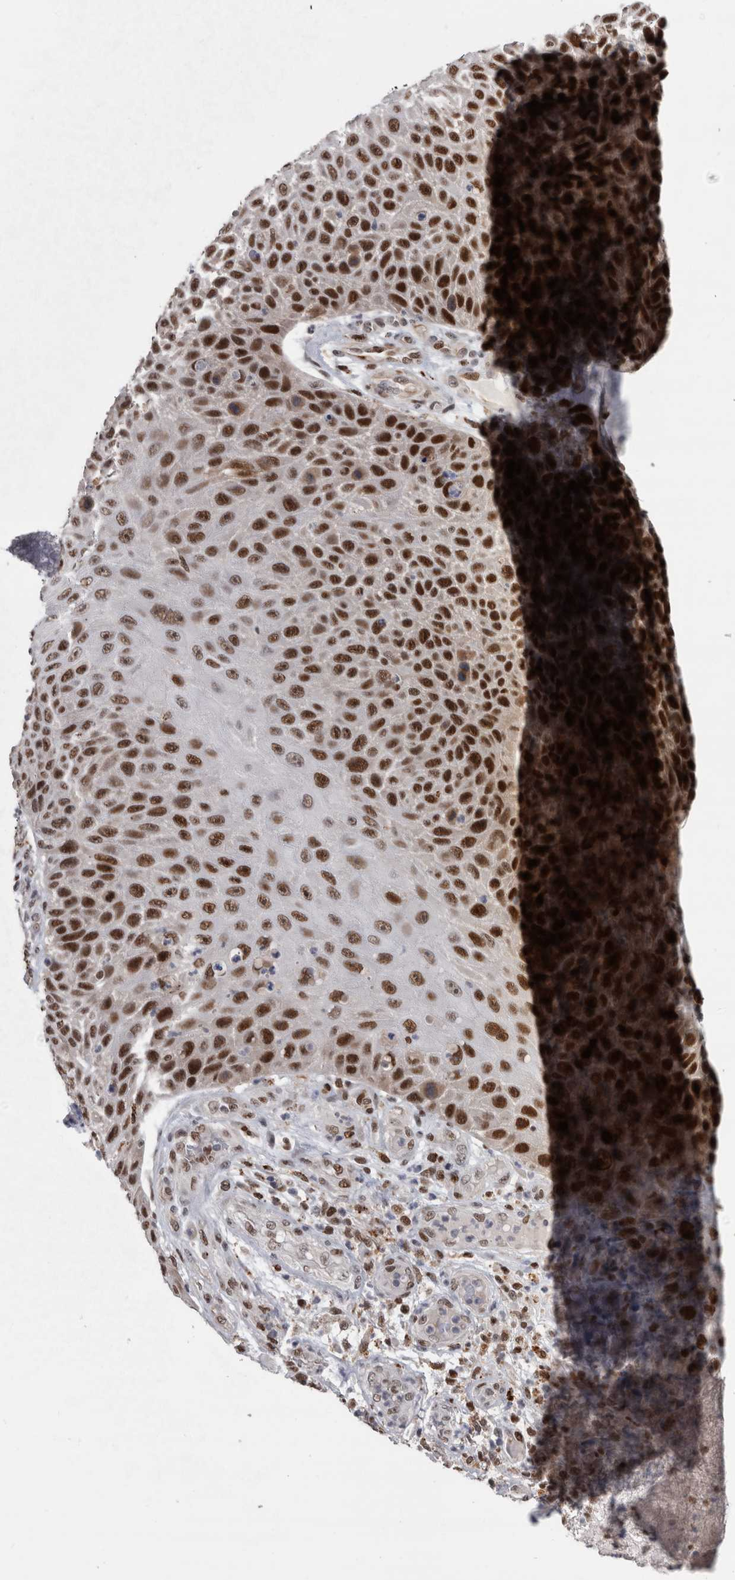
{"staining": {"intensity": "strong", "quantity": ">75%", "location": "nuclear"}, "tissue": "skin cancer", "cell_type": "Tumor cells", "image_type": "cancer", "snomed": [{"axis": "morphology", "description": "Squamous cell carcinoma, NOS"}, {"axis": "topography", "description": "Skin"}], "caption": "Squamous cell carcinoma (skin) stained with a brown dye demonstrates strong nuclear positive positivity in about >75% of tumor cells.", "gene": "POLD2", "patient": {"sex": "female", "age": 88}}